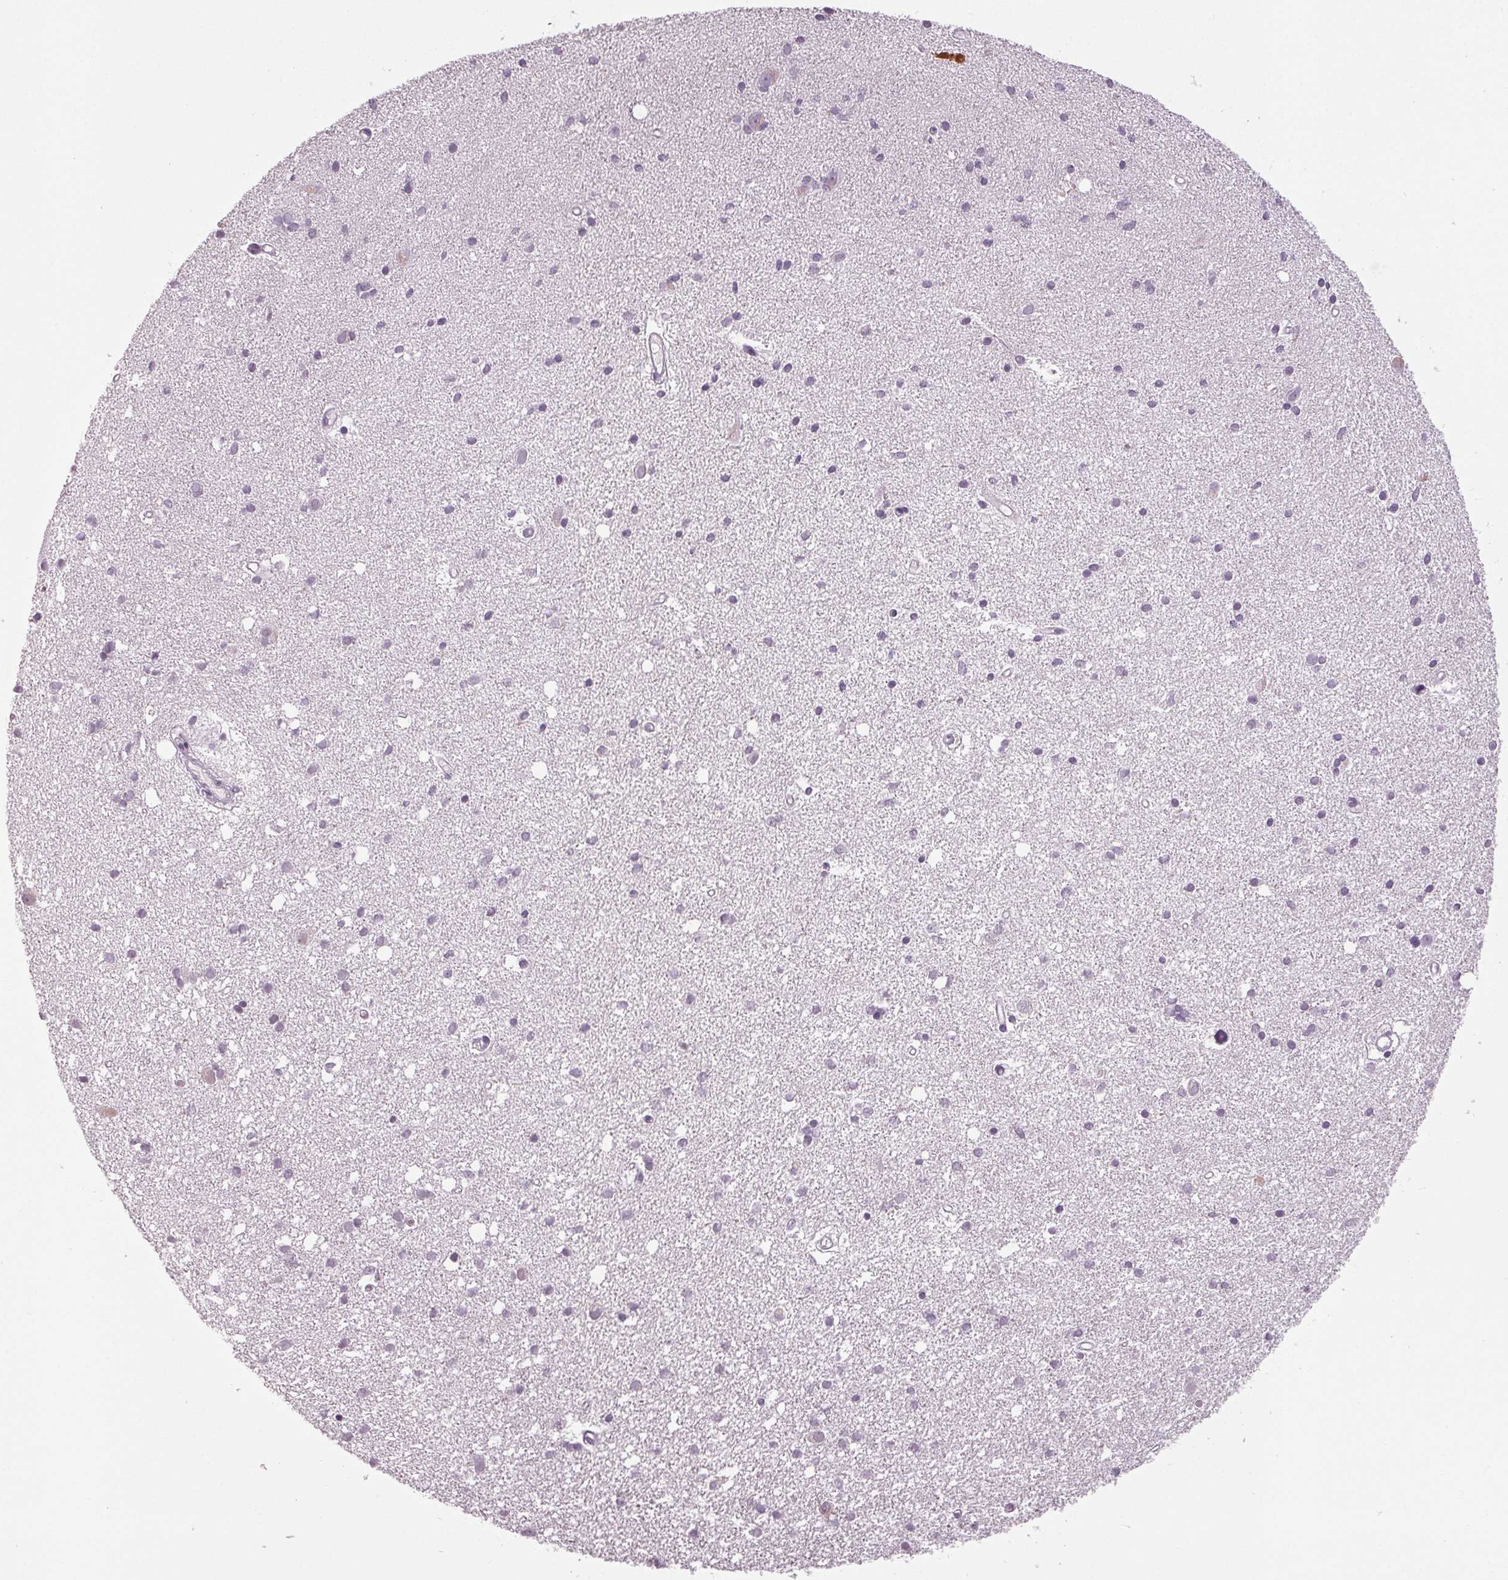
{"staining": {"intensity": "moderate", "quantity": "25%-75%", "location": "nuclear"}, "tissue": "cerebral cortex", "cell_type": "Endothelial cells", "image_type": "normal", "snomed": [{"axis": "morphology", "description": "Normal tissue, NOS"}, {"axis": "morphology", "description": "Glioma, malignant, High grade"}, {"axis": "topography", "description": "Cerebral cortex"}], "caption": "Protein positivity by immunohistochemistry (IHC) shows moderate nuclear staining in approximately 25%-75% of endothelial cells in normal cerebral cortex.", "gene": "DDX41", "patient": {"sex": "male", "age": 71}}